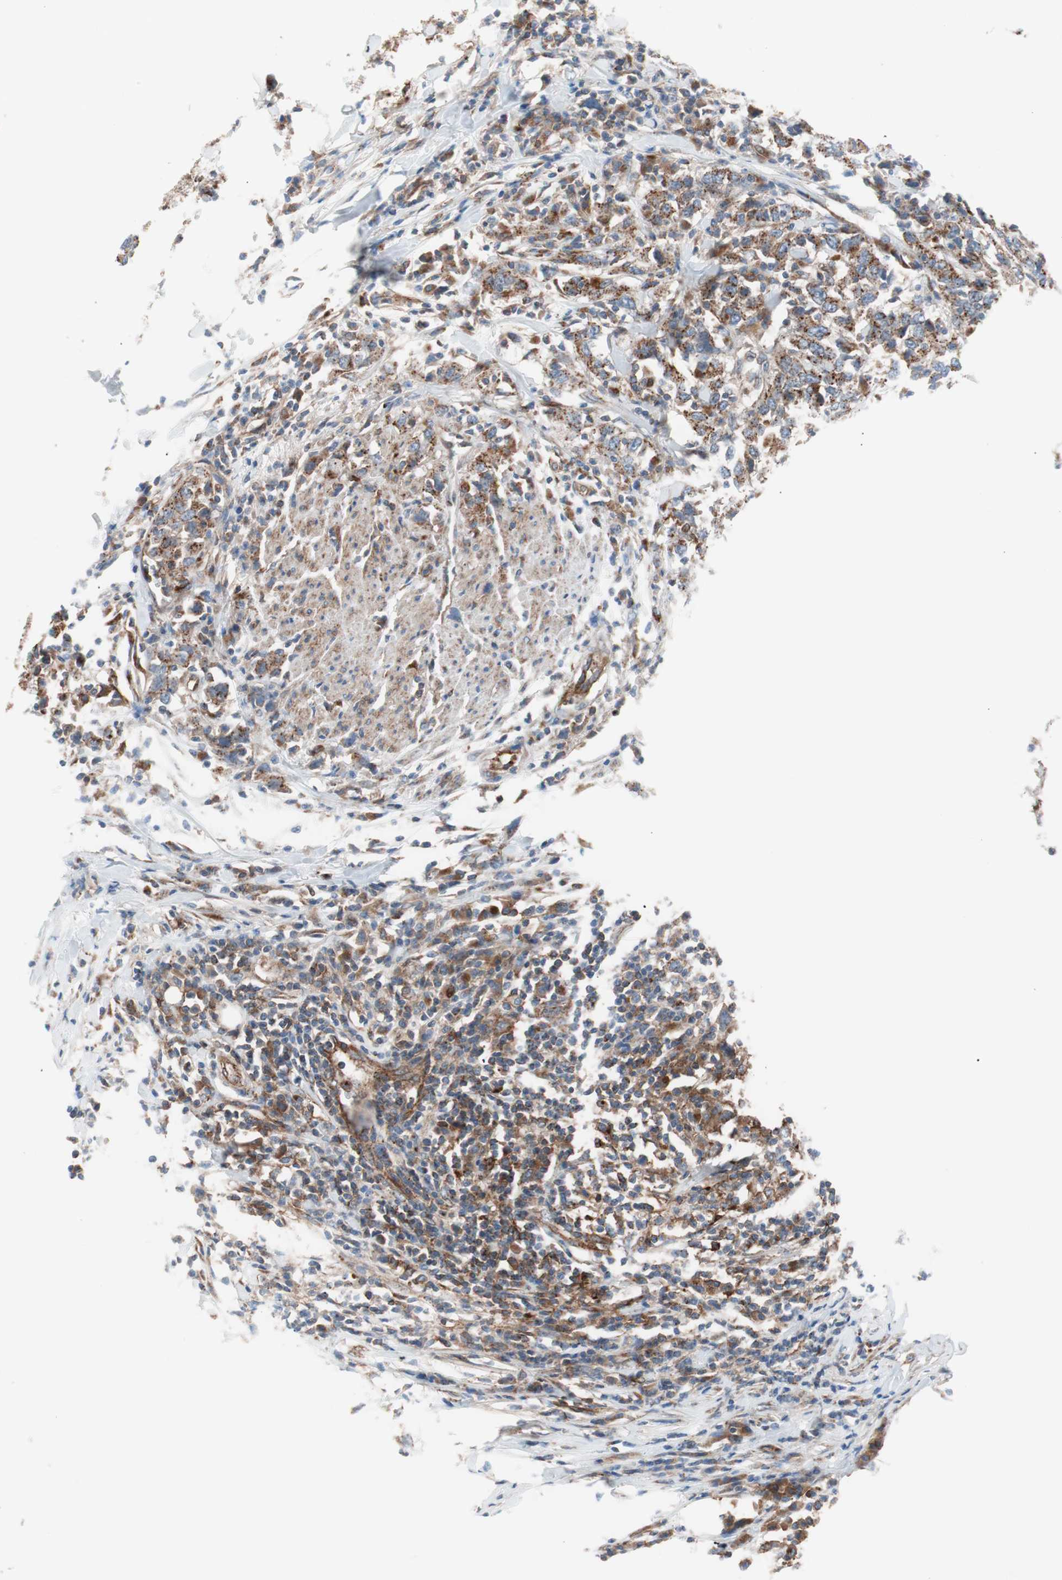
{"staining": {"intensity": "moderate", "quantity": ">75%", "location": "cytoplasmic/membranous"}, "tissue": "urothelial cancer", "cell_type": "Tumor cells", "image_type": "cancer", "snomed": [{"axis": "morphology", "description": "Urothelial carcinoma, High grade"}, {"axis": "topography", "description": "Urinary bladder"}], "caption": "High-grade urothelial carcinoma was stained to show a protein in brown. There is medium levels of moderate cytoplasmic/membranous staining in about >75% of tumor cells.", "gene": "FLOT2", "patient": {"sex": "male", "age": 61}}